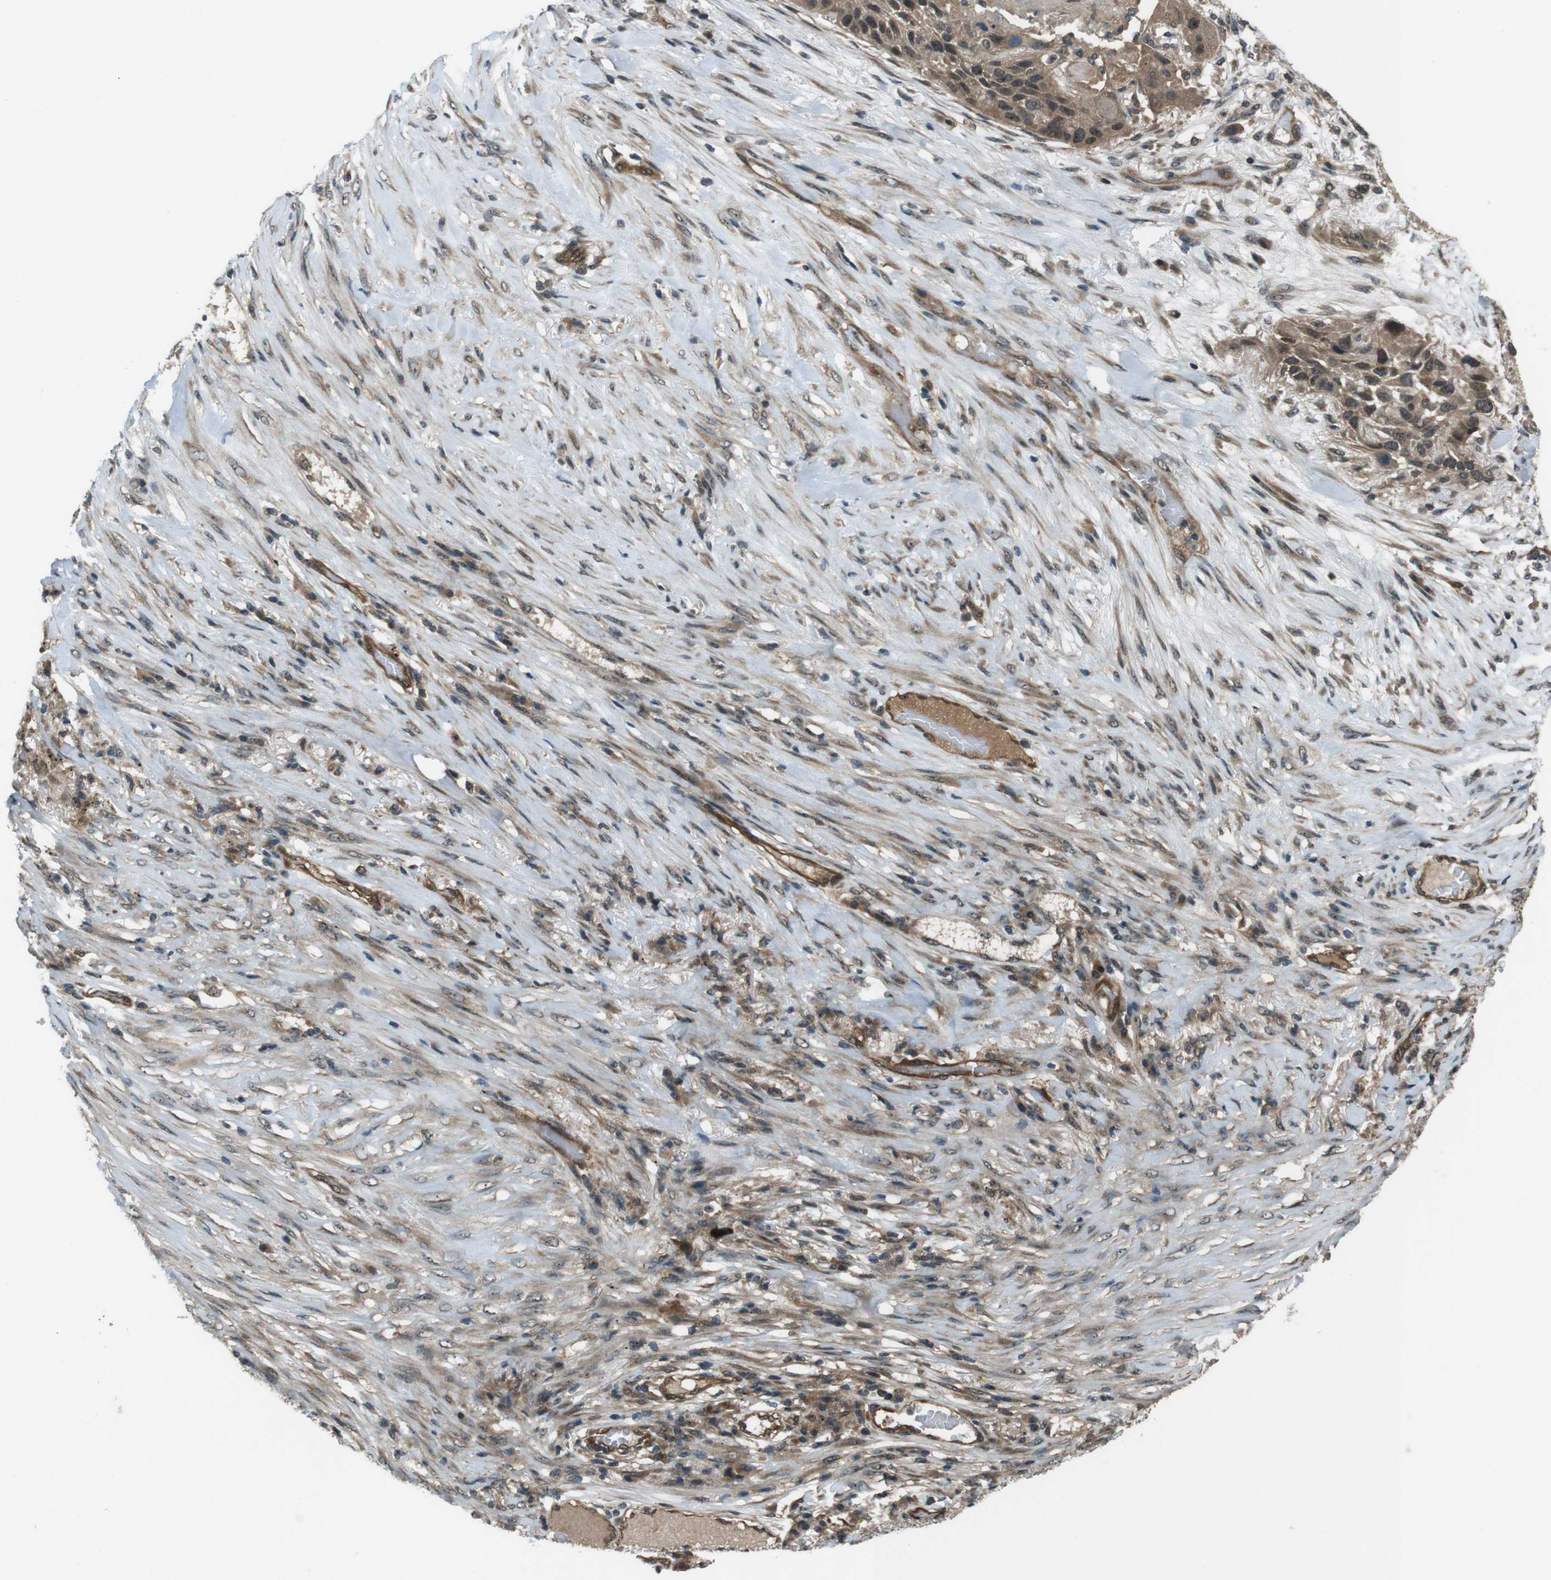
{"staining": {"intensity": "moderate", "quantity": ">75%", "location": "cytoplasmic/membranous,nuclear"}, "tissue": "lung cancer", "cell_type": "Tumor cells", "image_type": "cancer", "snomed": [{"axis": "morphology", "description": "Squamous cell carcinoma, NOS"}, {"axis": "topography", "description": "Lung"}], "caption": "About >75% of tumor cells in lung cancer (squamous cell carcinoma) display moderate cytoplasmic/membranous and nuclear protein expression as visualized by brown immunohistochemical staining.", "gene": "TIAM2", "patient": {"sex": "male", "age": 57}}